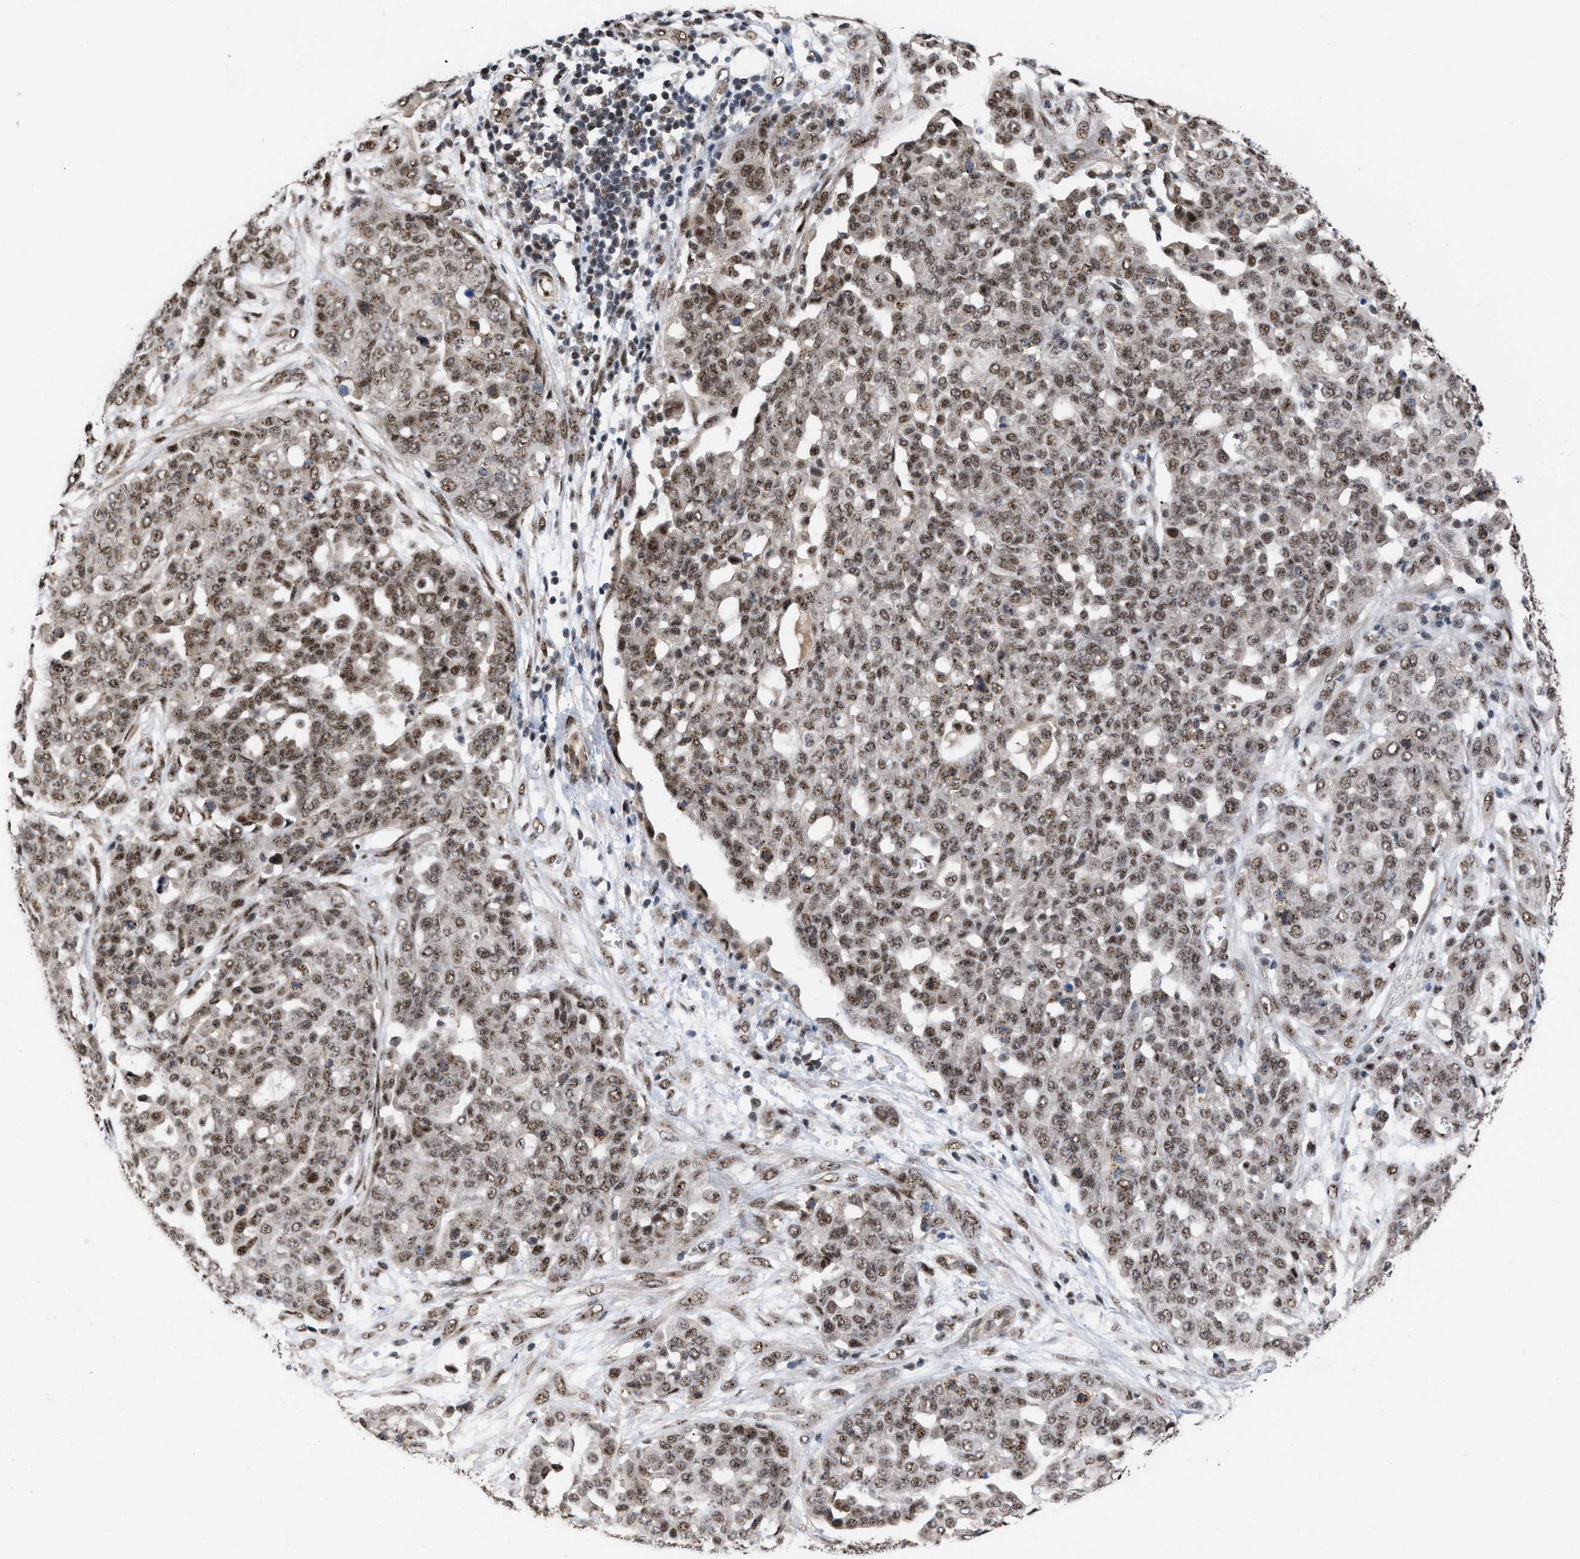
{"staining": {"intensity": "moderate", "quantity": ">75%", "location": "nuclear"}, "tissue": "ovarian cancer", "cell_type": "Tumor cells", "image_type": "cancer", "snomed": [{"axis": "morphology", "description": "Cystadenocarcinoma, serous, NOS"}, {"axis": "topography", "description": "Soft tissue"}, {"axis": "topography", "description": "Ovary"}], "caption": "IHC histopathology image of serous cystadenocarcinoma (ovarian) stained for a protein (brown), which exhibits medium levels of moderate nuclear staining in approximately >75% of tumor cells.", "gene": "EIF4A3", "patient": {"sex": "female", "age": 57}}